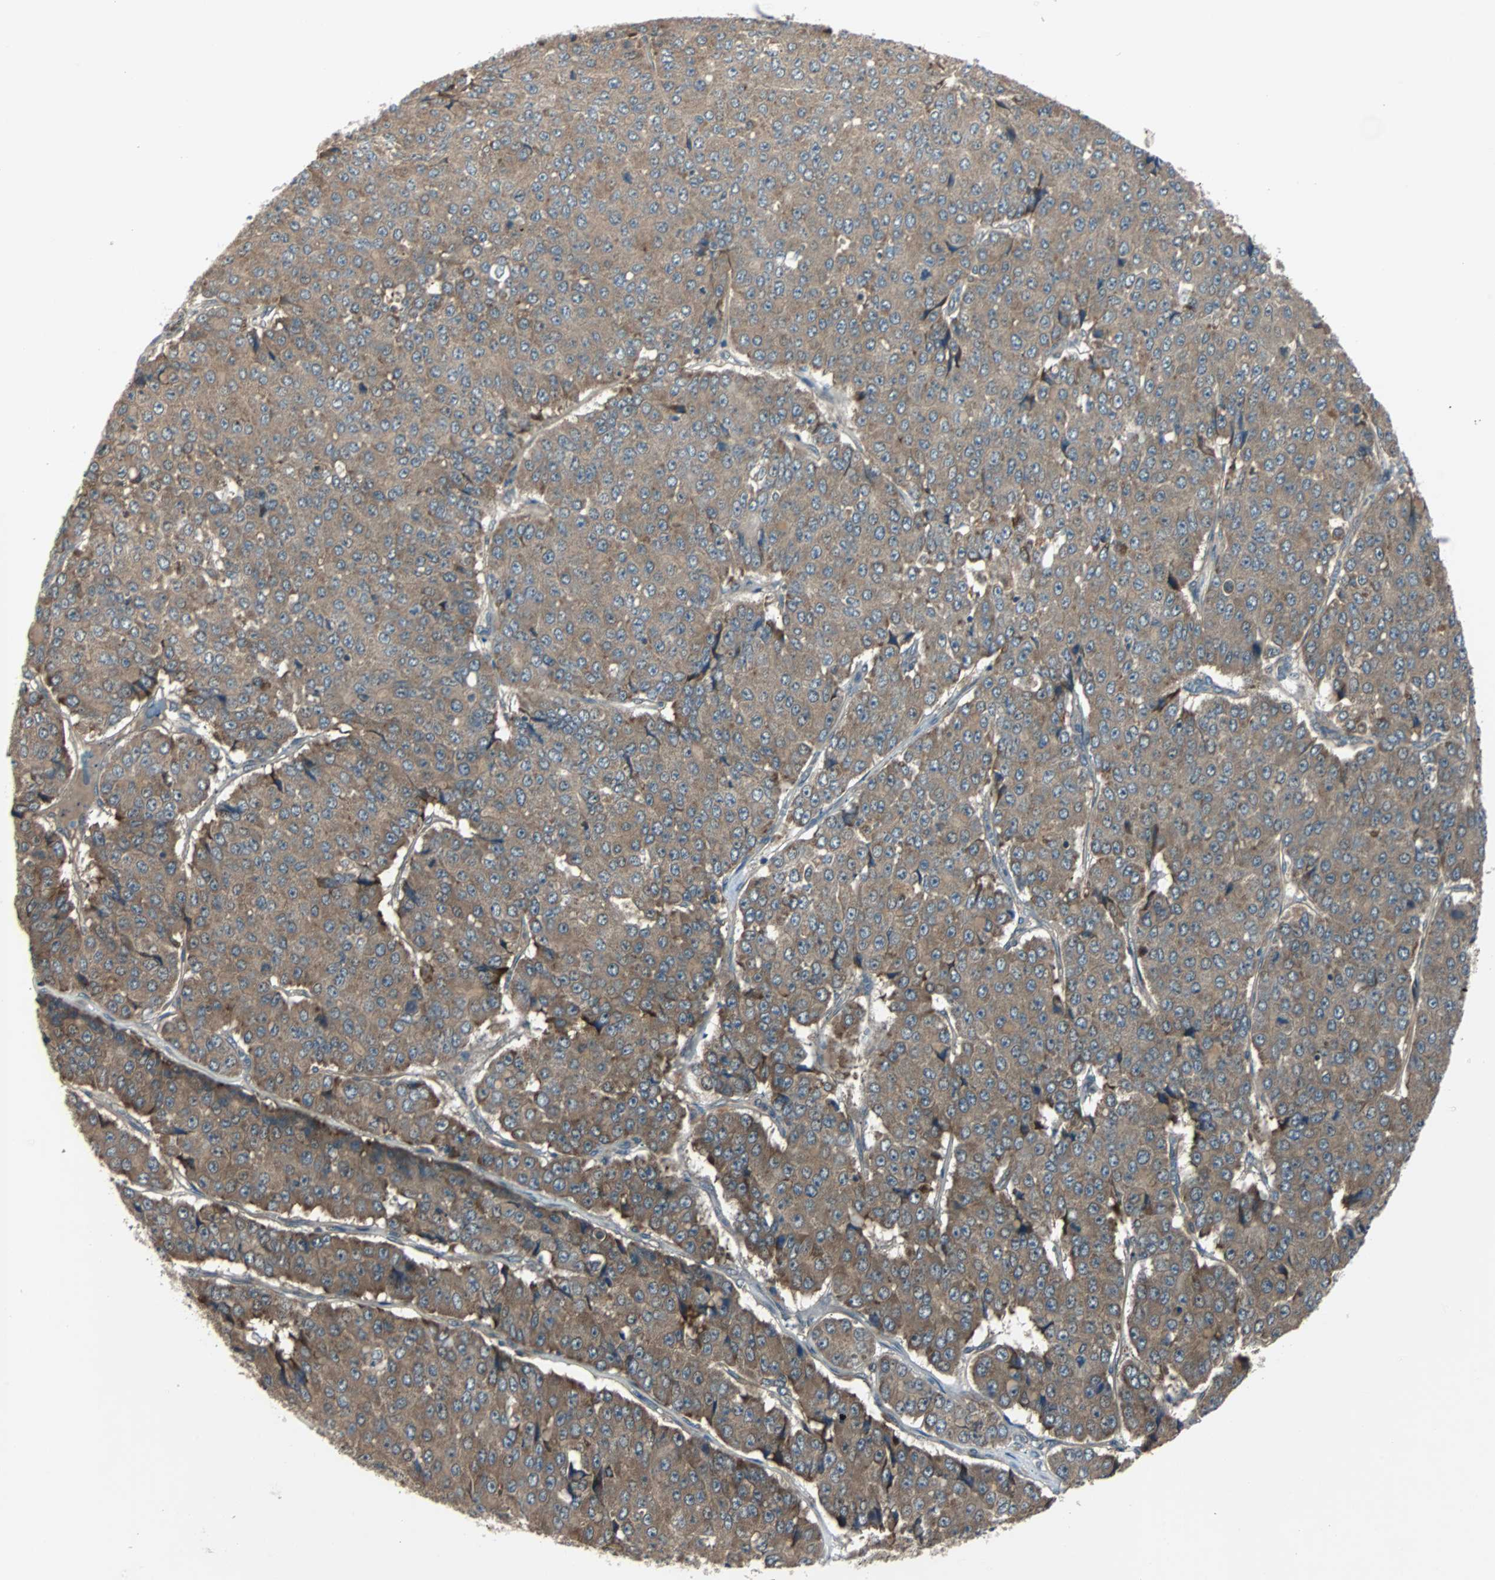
{"staining": {"intensity": "moderate", "quantity": ">75%", "location": "cytoplasmic/membranous"}, "tissue": "pancreatic cancer", "cell_type": "Tumor cells", "image_type": "cancer", "snomed": [{"axis": "morphology", "description": "Adenocarcinoma, NOS"}, {"axis": "topography", "description": "Pancreas"}], "caption": "Moderate cytoplasmic/membranous protein positivity is appreciated in approximately >75% of tumor cells in pancreatic cancer. (brown staining indicates protein expression, while blue staining denotes nuclei).", "gene": "ARF1", "patient": {"sex": "male", "age": 50}}